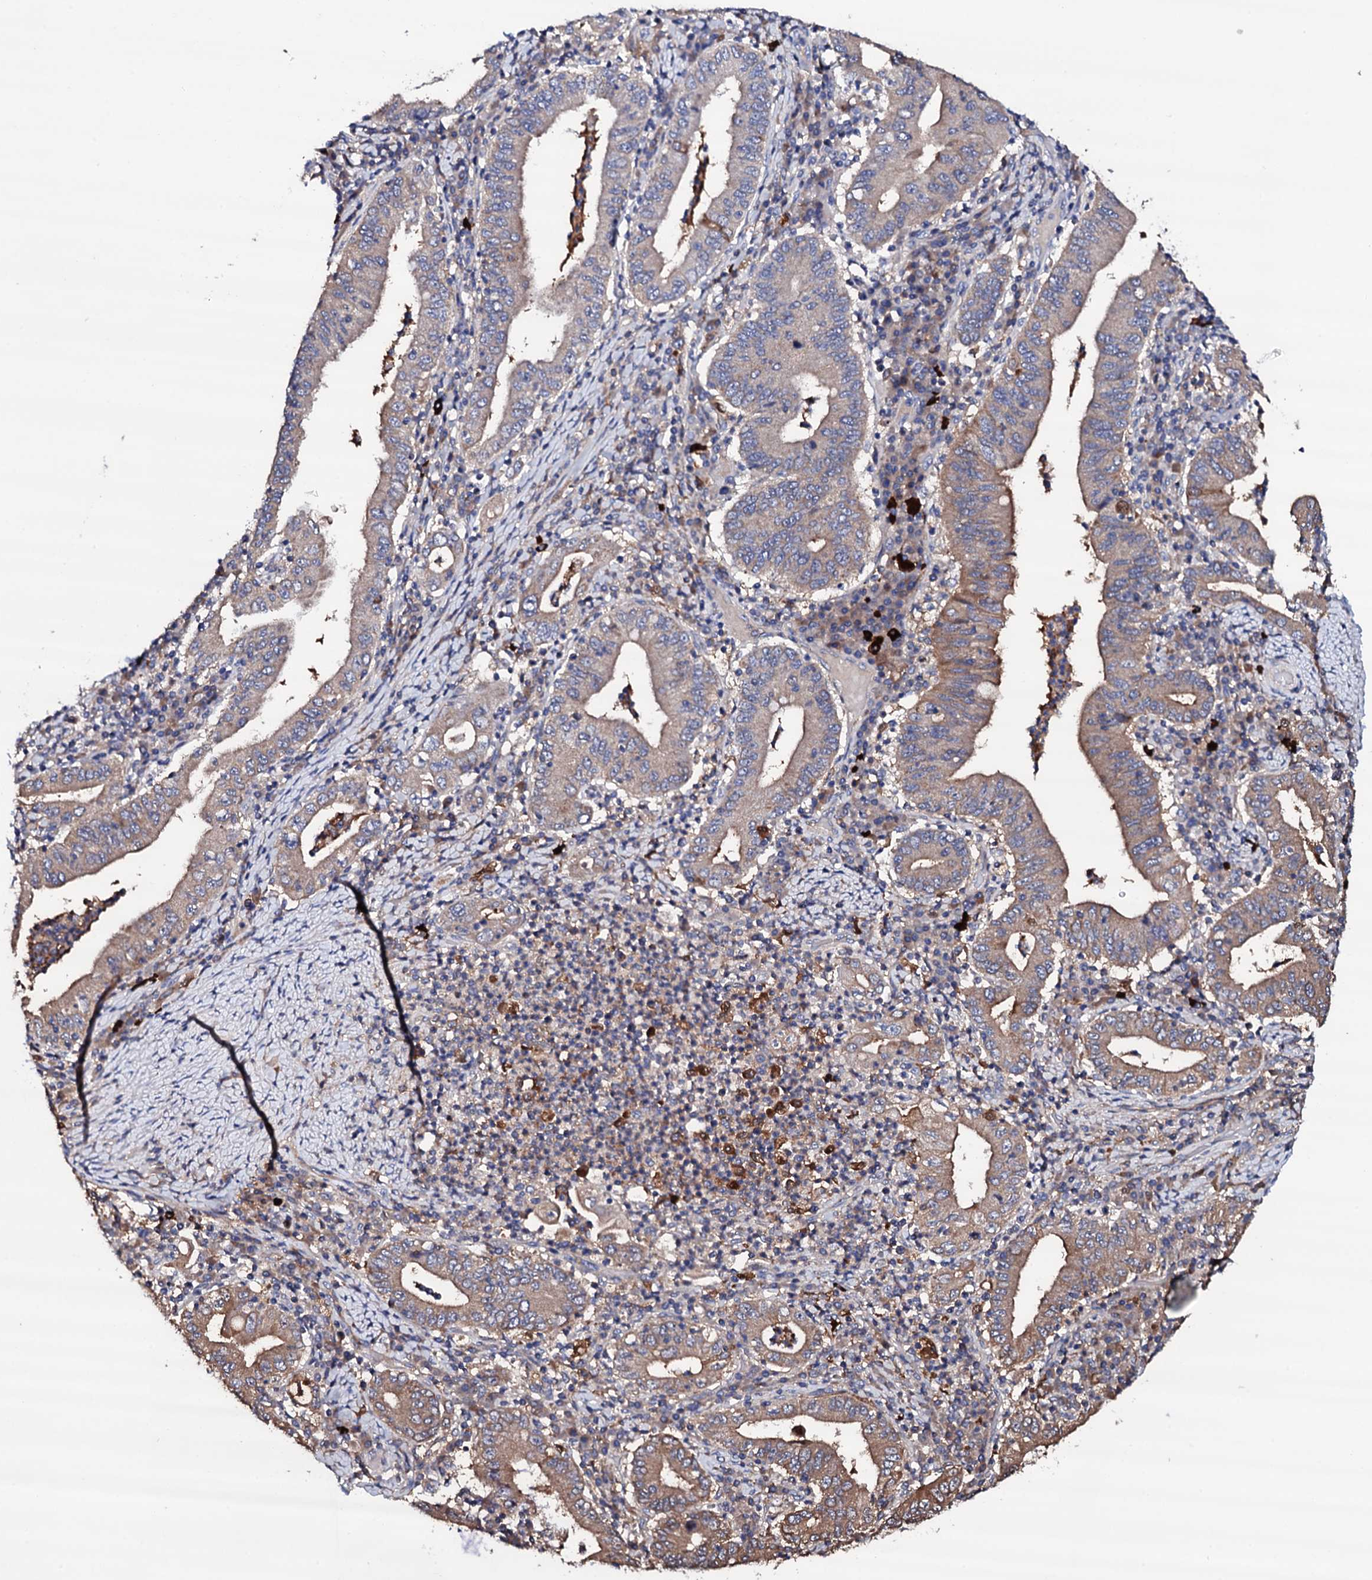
{"staining": {"intensity": "weak", "quantity": ">75%", "location": "cytoplasmic/membranous"}, "tissue": "stomach cancer", "cell_type": "Tumor cells", "image_type": "cancer", "snomed": [{"axis": "morphology", "description": "Normal tissue, NOS"}, {"axis": "morphology", "description": "Adenocarcinoma, NOS"}, {"axis": "topography", "description": "Esophagus"}, {"axis": "topography", "description": "Stomach, upper"}, {"axis": "topography", "description": "Peripheral nerve tissue"}], "caption": "Immunohistochemistry of human stomach cancer (adenocarcinoma) demonstrates low levels of weak cytoplasmic/membranous staining in about >75% of tumor cells.", "gene": "TCAF2", "patient": {"sex": "male", "age": 62}}